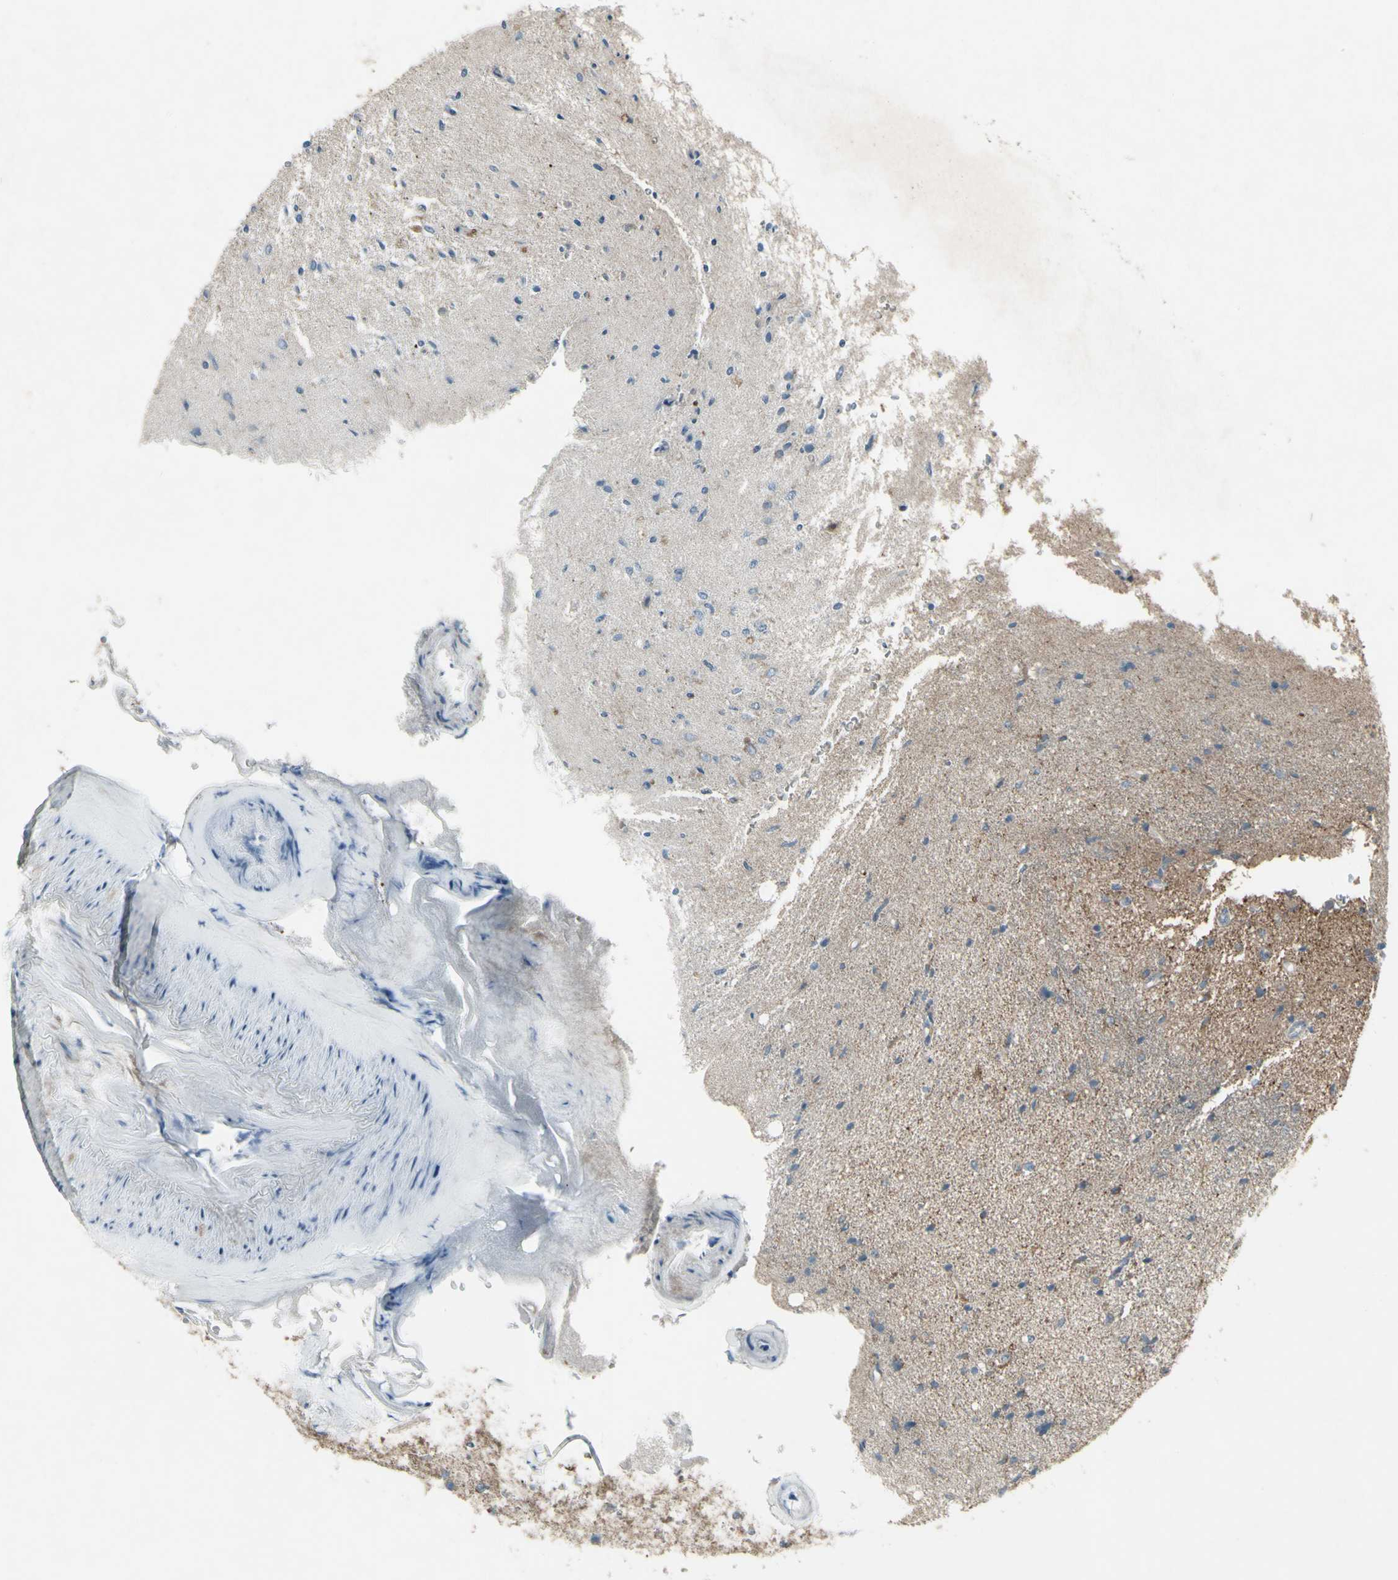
{"staining": {"intensity": "negative", "quantity": "none", "location": "none"}, "tissue": "glioma", "cell_type": "Tumor cells", "image_type": "cancer", "snomed": [{"axis": "morphology", "description": "Glioma, malignant, Low grade"}, {"axis": "topography", "description": "Brain"}], "caption": "Low-grade glioma (malignant) was stained to show a protein in brown. There is no significant positivity in tumor cells. Brightfield microscopy of immunohistochemistry (IHC) stained with DAB (brown) and hematoxylin (blue), captured at high magnification.", "gene": "SHC1", "patient": {"sex": "male", "age": 77}}